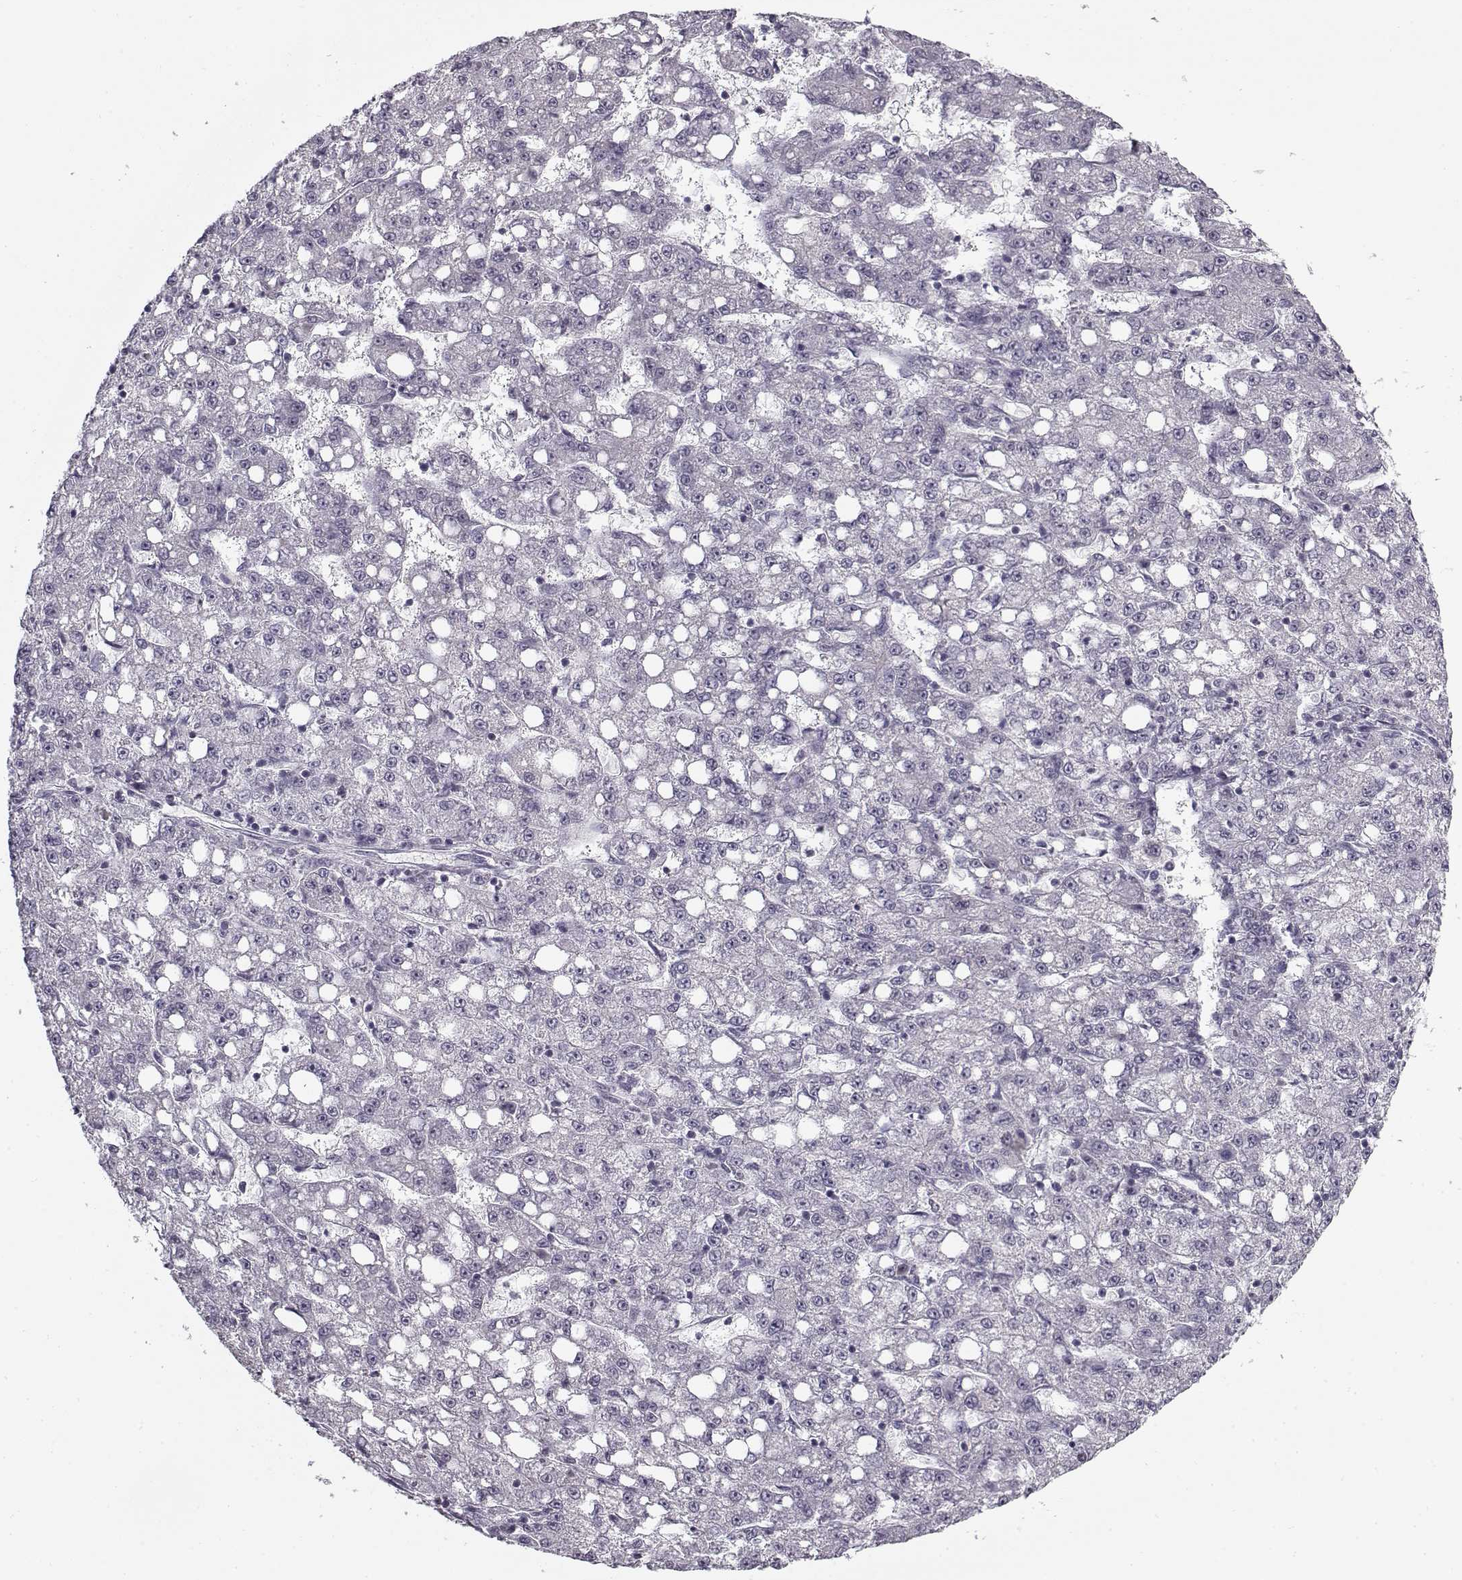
{"staining": {"intensity": "negative", "quantity": "none", "location": "none"}, "tissue": "liver cancer", "cell_type": "Tumor cells", "image_type": "cancer", "snomed": [{"axis": "morphology", "description": "Carcinoma, Hepatocellular, NOS"}, {"axis": "topography", "description": "Liver"}], "caption": "An immunohistochemistry (IHC) photomicrograph of liver hepatocellular carcinoma is shown. There is no staining in tumor cells of liver hepatocellular carcinoma.", "gene": "SNCA", "patient": {"sex": "female", "age": 65}}